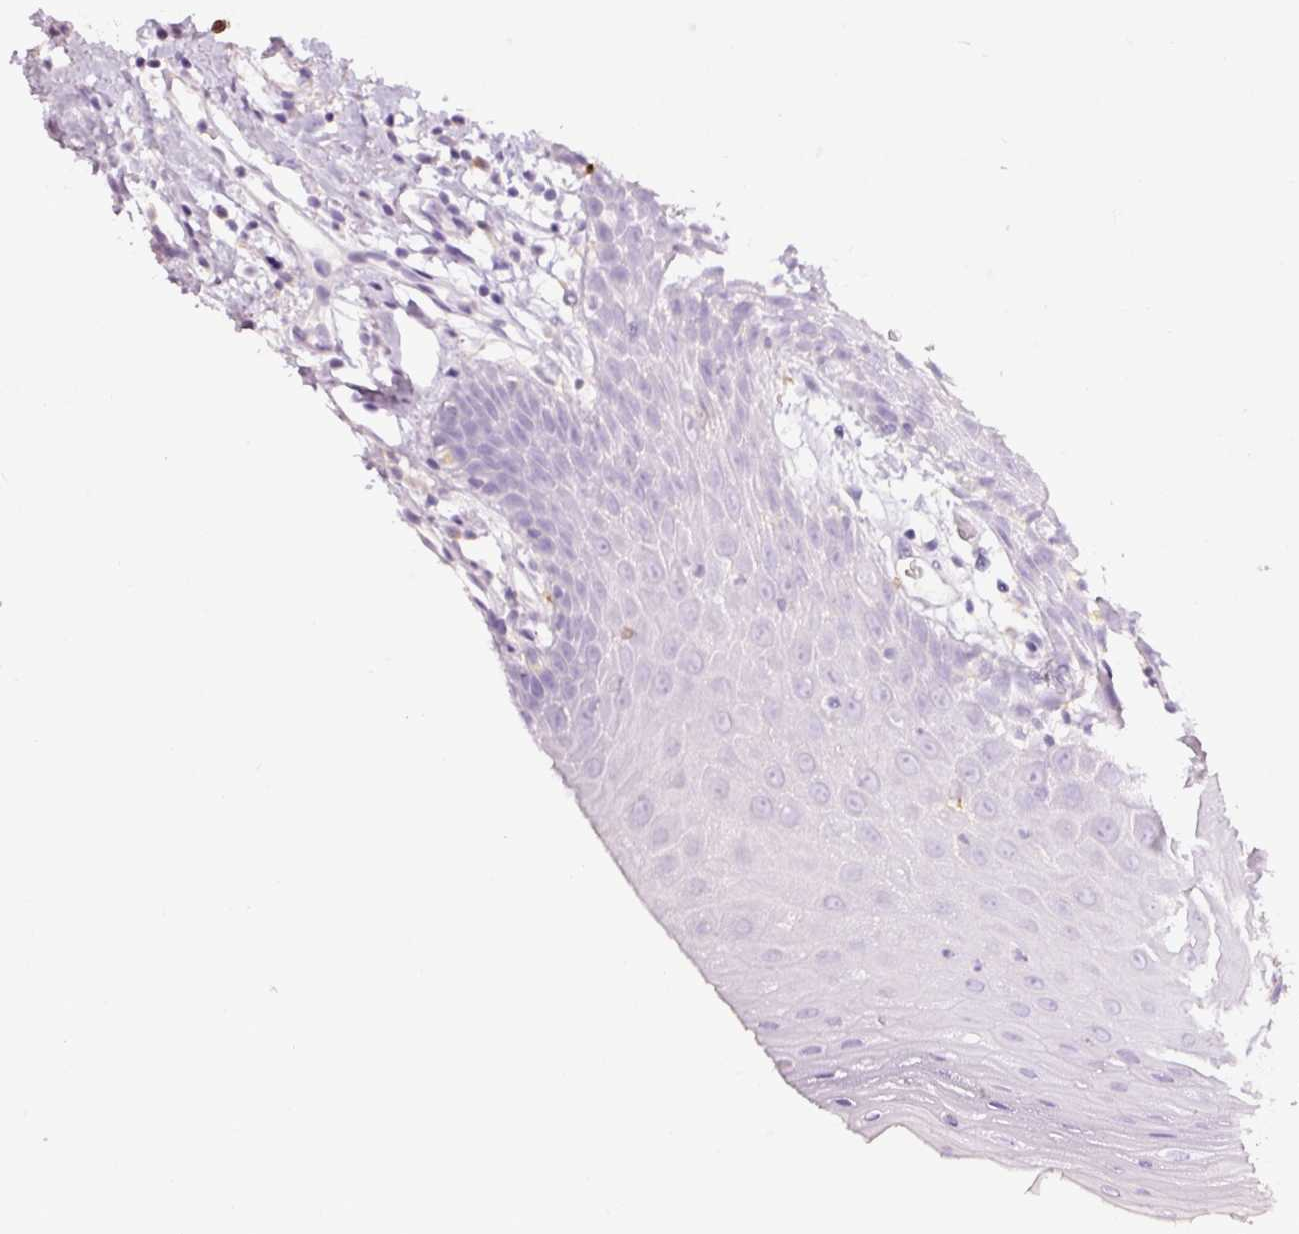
{"staining": {"intensity": "negative", "quantity": "none", "location": "none"}, "tissue": "oral mucosa", "cell_type": "Squamous epithelial cells", "image_type": "normal", "snomed": [{"axis": "morphology", "description": "Normal tissue, NOS"}, {"axis": "topography", "description": "Oral tissue"}, {"axis": "topography", "description": "Tounge, NOS"}], "caption": "Squamous epithelial cells are negative for brown protein staining in normal oral mucosa. (DAB IHC with hematoxylin counter stain).", "gene": "CYB561A3", "patient": {"sex": "female", "age": 59}}